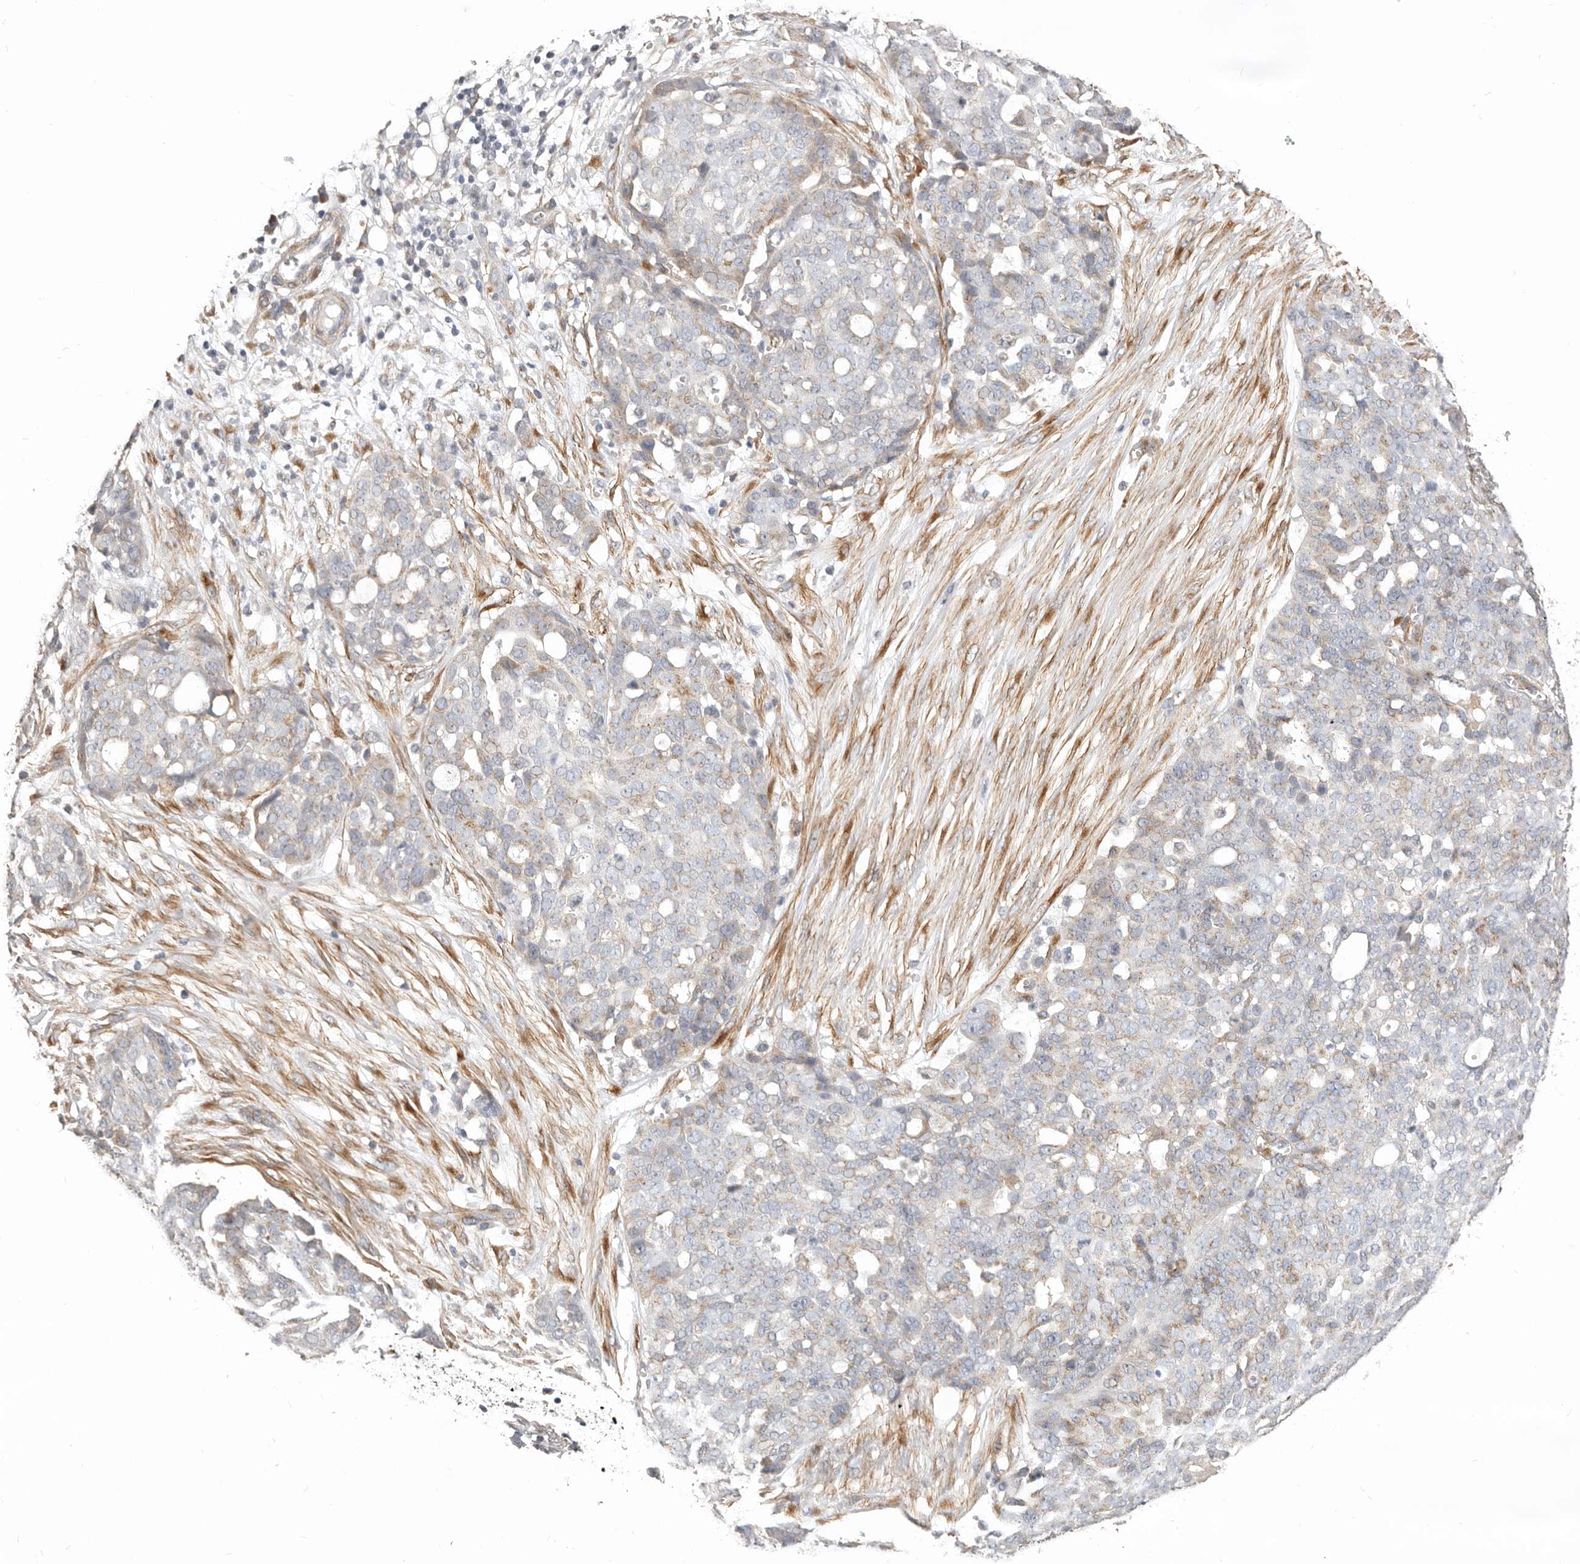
{"staining": {"intensity": "weak", "quantity": "25%-75%", "location": "cytoplasmic/membranous"}, "tissue": "ovarian cancer", "cell_type": "Tumor cells", "image_type": "cancer", "snomed": [{"axis": "morphology", "description": "Cystadenocarcinoma, serous, NOS"}, {"axis": "topography", "description": "Soft tissue"}, {"axis": "topography", "description": "Ovary"}], "caption": "Protein staining of ovarian serous cystadenocarcinoma tissue demonstrates weak cytoplasmic/membranous expression in approximately 25%-75% of tumor cells. (DAB (3,3'-diaminobenzidine) IHC, brown staining for protein, blue staining for nuclei).", "gene": "RABAC1", "patient": {"sex": "female", "age": 57}}